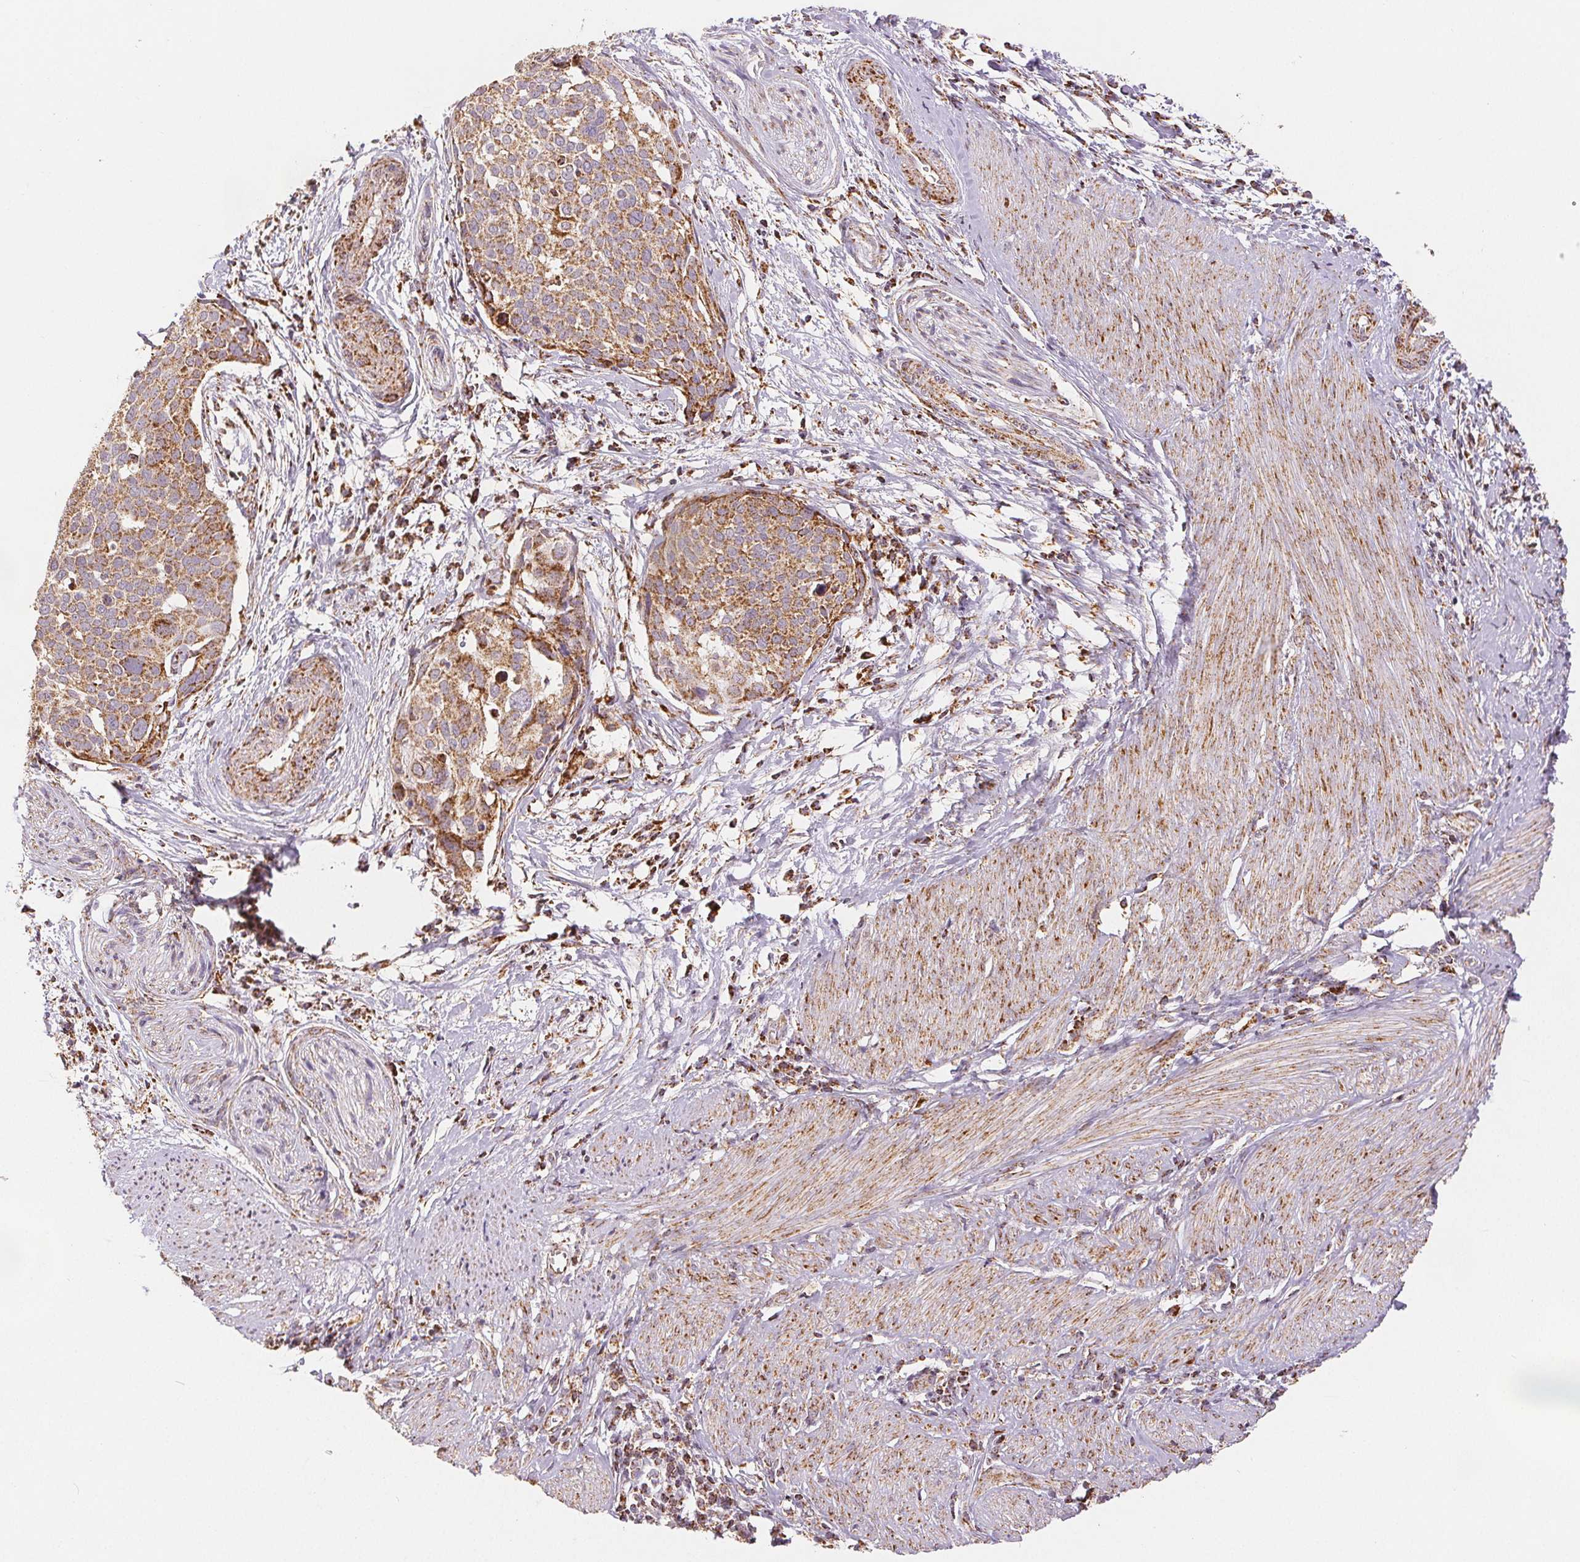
{"staining": {"intensity": "moderate", "quantity": ">75%", "location": "cytoplasmic/membranous"}, "tissue": "cervical cancer", "cell_type": "Tumor cells", "image_type": "cancer", "snomed": [{"axis": "morphology", "description": "Squamous cell carcinoma, NOS"}, {"axis": "topography", "description": "Cervix"}], "caption": "This is an image of immunohistochemistry staining of cervical cancer, which shows moderate positivity in the cytoplasmic/membranous of tumor cells.", "gene": "SDHB", "patient": {"sex": "female", "age": 39}}